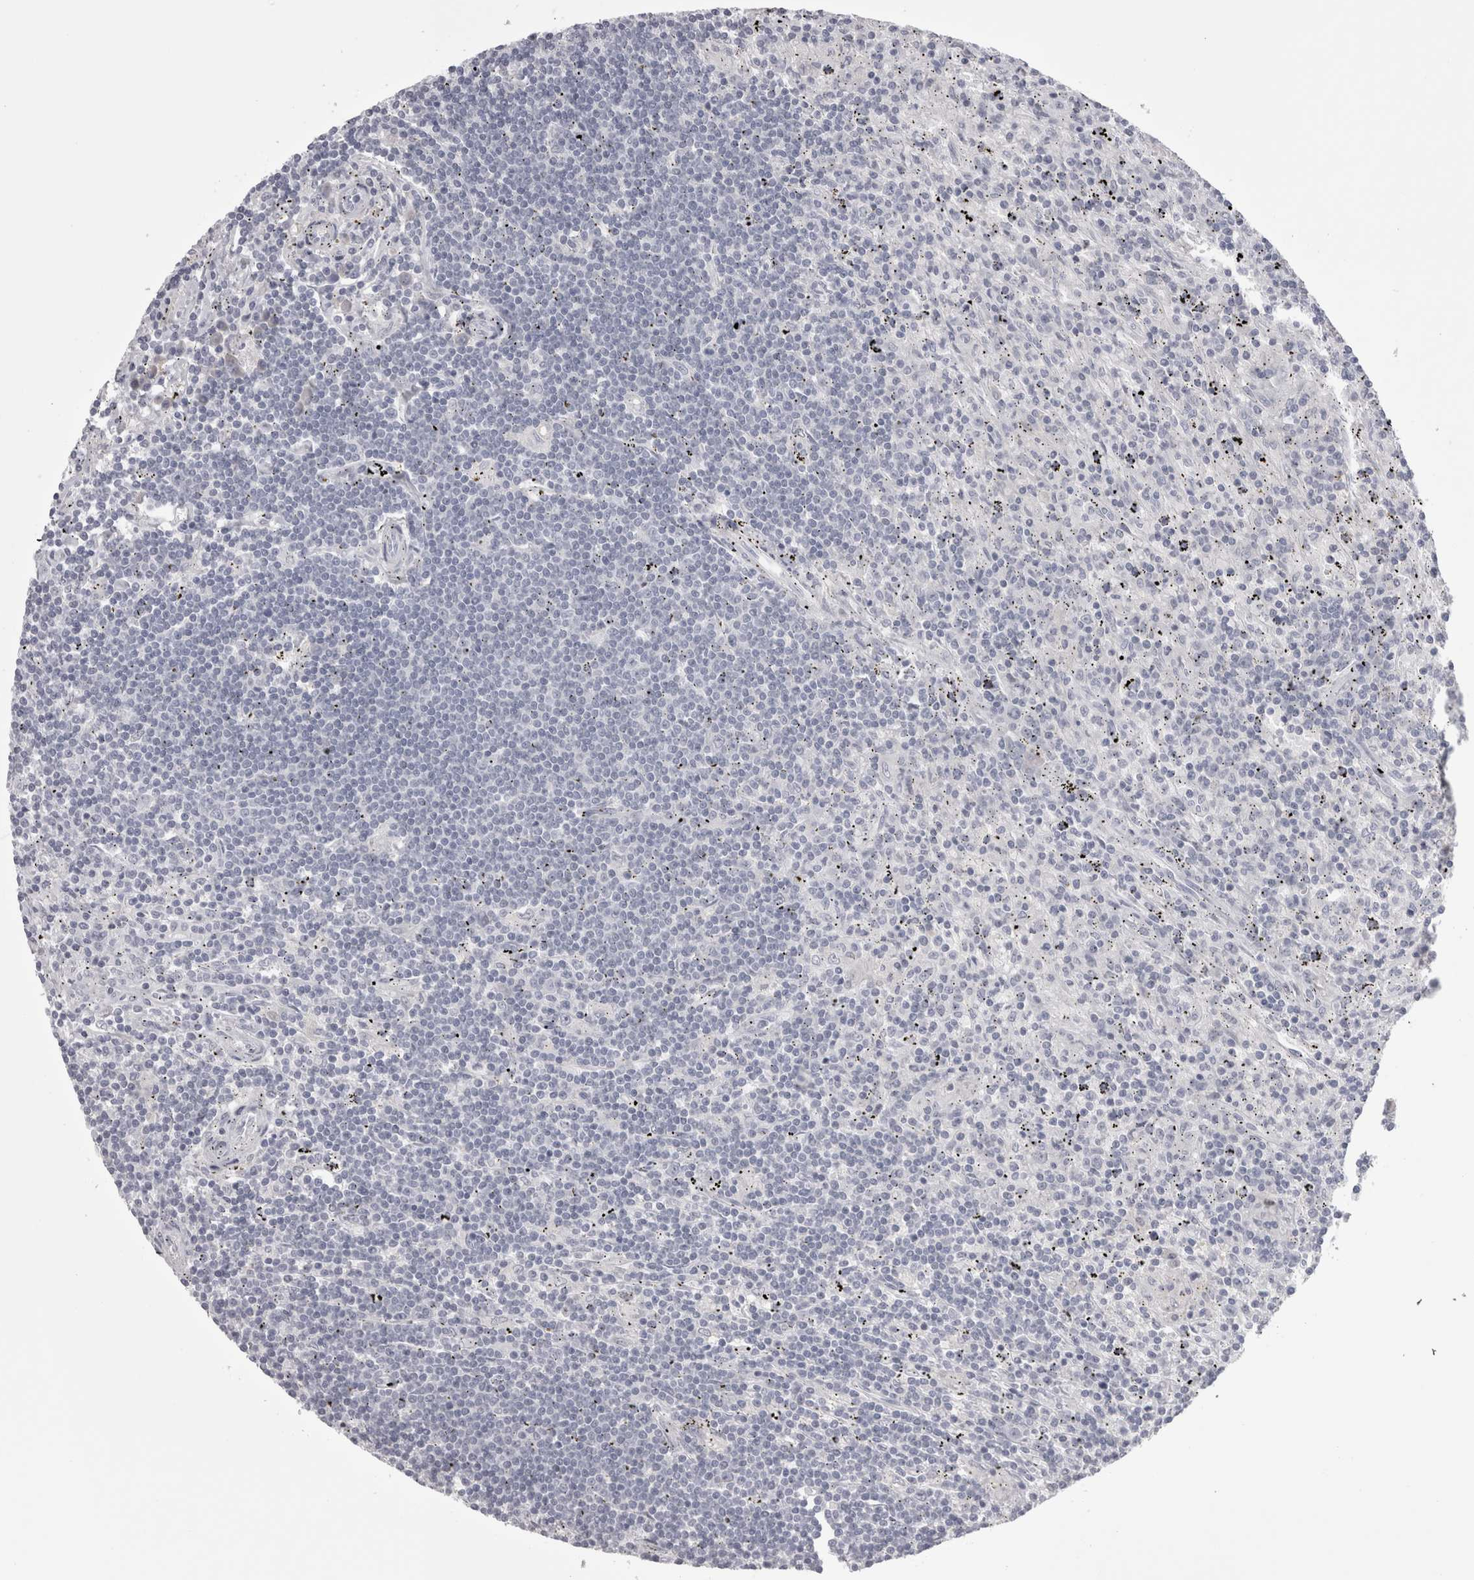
{"staining": {"intensity": "negative", "quantity": "none", "location": "none"}, "tissue": "lymphoma", "cell_type": "Tumor cells", "image_type": "cancer", "snomed": [{"axis": "morphology", "description": "Malignant lymphoma, non-Hodgkin's type, Low grade"}, {"axis": "topography", "description": "Spleen"}], "caption": "Immunohistochemical staining of lymphoma shows no significant expression in tumor cells.", "gene": "SAA4", "patient": {"sex": "male", "age": 76}}